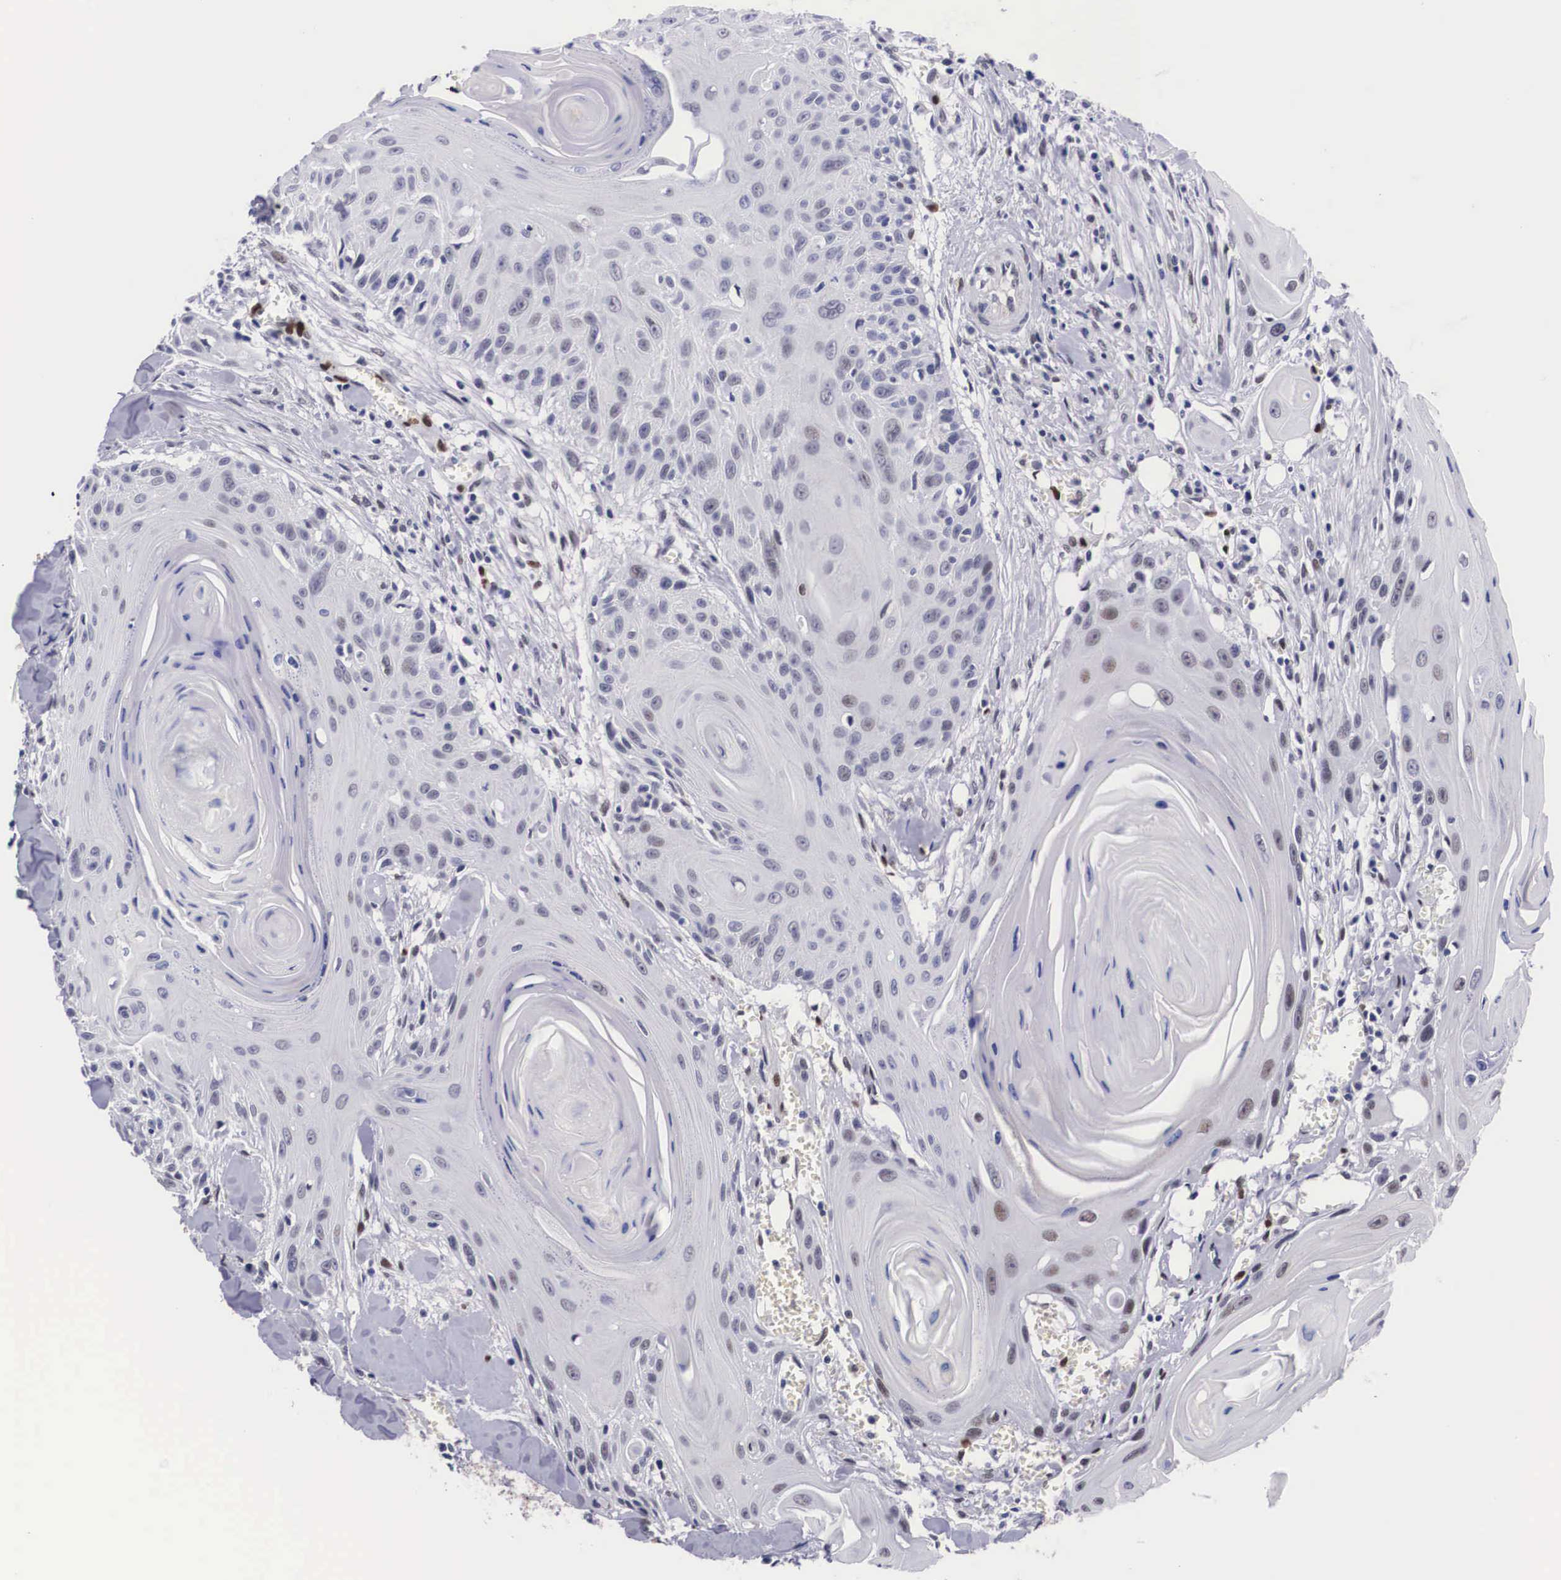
{"staining": {"intensity": "weak", "quantity": "25%-75%", "location": "nuclear"}, "tissue": "head and neck cancer", "cell_type": "Tumor cells", "image_type": "cancer", "snomed": [{"axis": "morphology", "description": "Squamous cell carcinoma, NOS"}, {"axis": "morphology", "description": "Squamous cell carcinoma, metastatic, NOS"}, {"axis": "topography", "description": "Lymph node"}, {"axis": "topography", "description": "Salivary gland"}, {"axis": "topography", "description": "Head-Neck"}], "caption": "A brown stain labels weak nuclear positivity of a protein in head and neck squamous cell carcinoma tumor cells.", "gene": "KHDRBS3", "patient": {"sex": "female", "age": 74}}